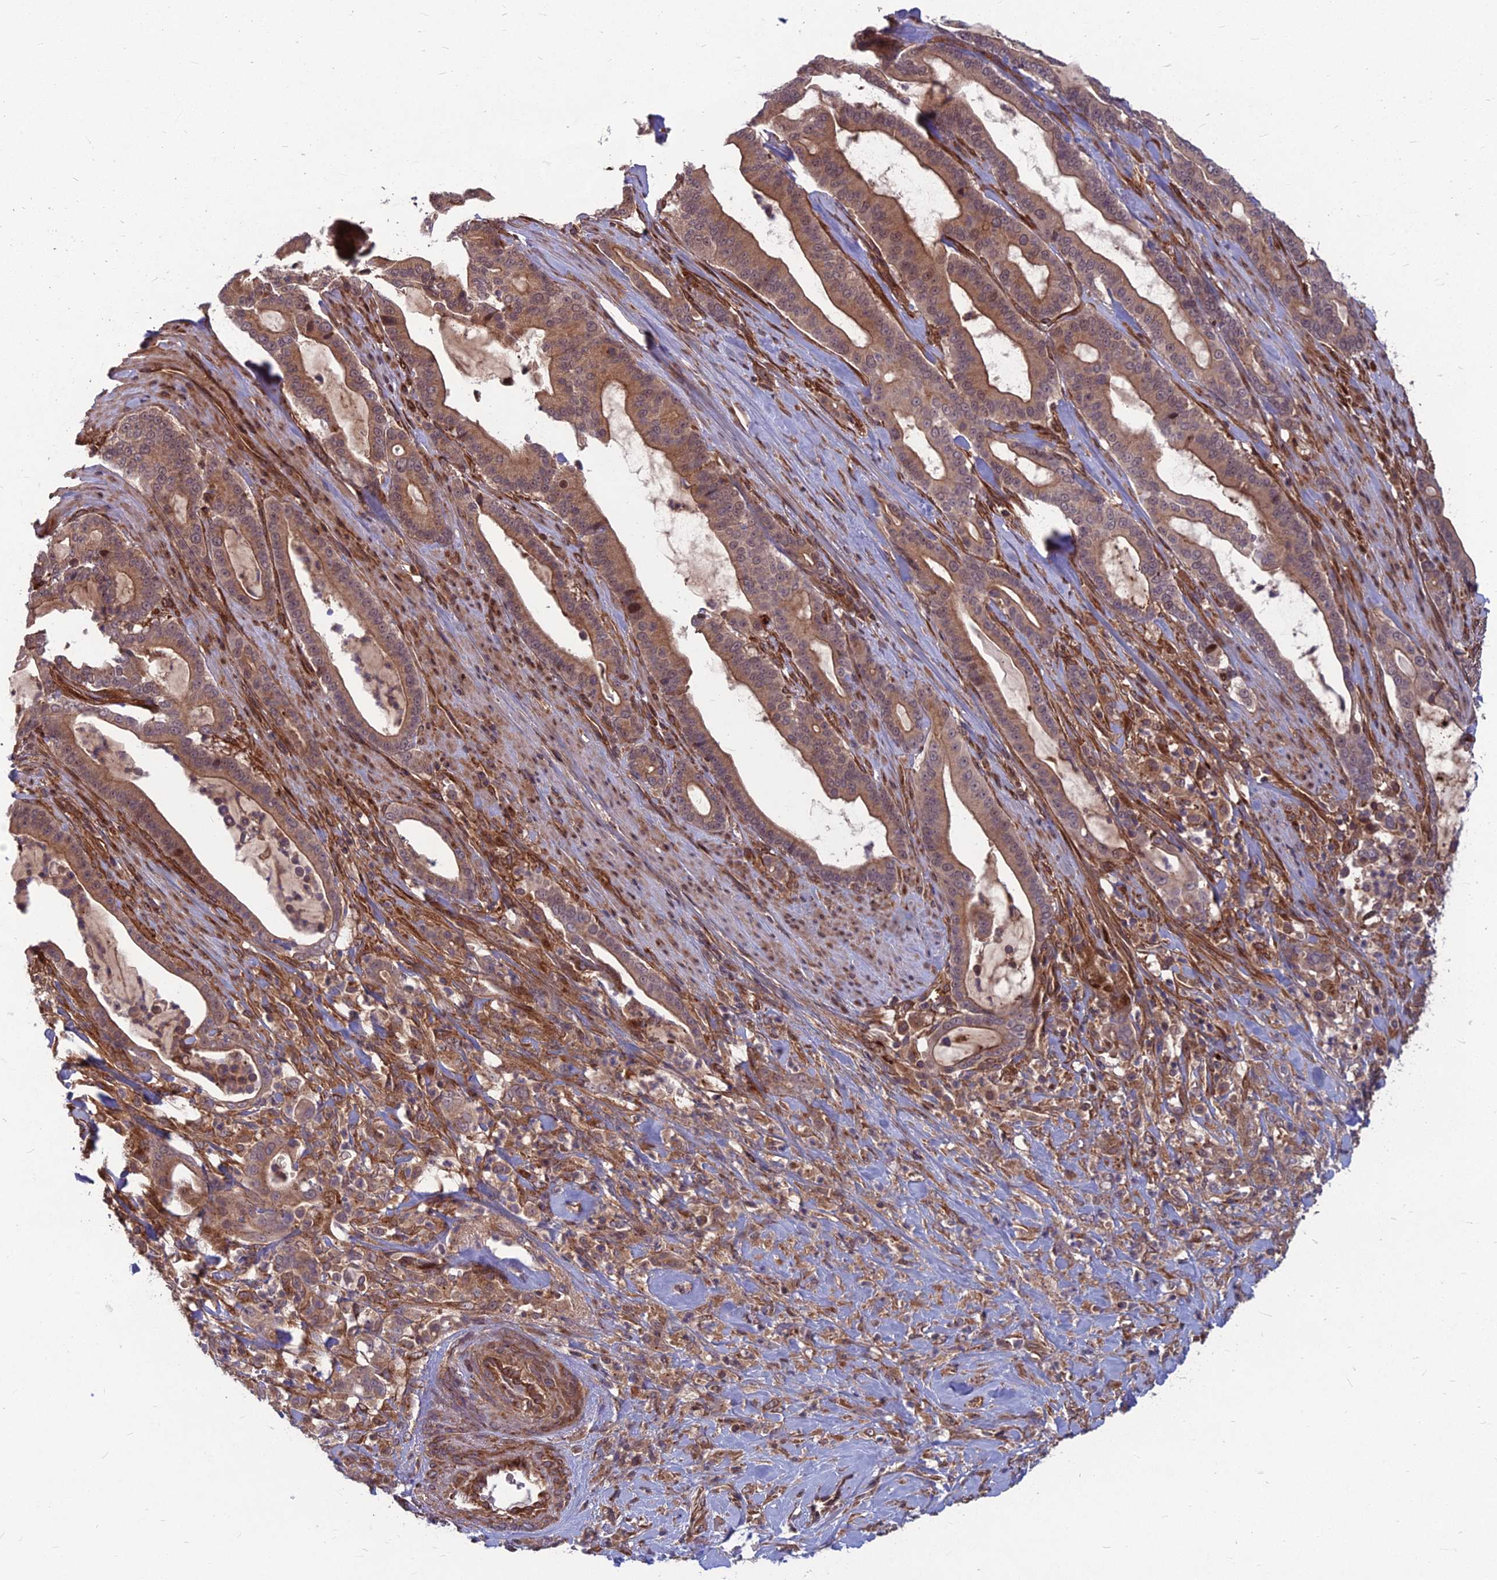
{"staining": {"intensity": "moderate", "quantity": ">75%", "location": "cytoplasmic/membranous"}, "tissue": "pancreatic cancer", "cell_type": "Tumor cells", "image_type": "cancer", "snomed": [{"axis": "morphology", "description": "Adenocarcinoma, NOS"}, {"axis": "topography", "description": "Pancreas"}], "caption": "Immunohistochemical staining of human pancreatic cancer (adenocarcinoma) exhibits medium levels of moderate cytoplasmic/membranous staining in about >75% of tumor cells.", "gene": "MFSD8", "patient": {"sex": "male", "age": 63}}